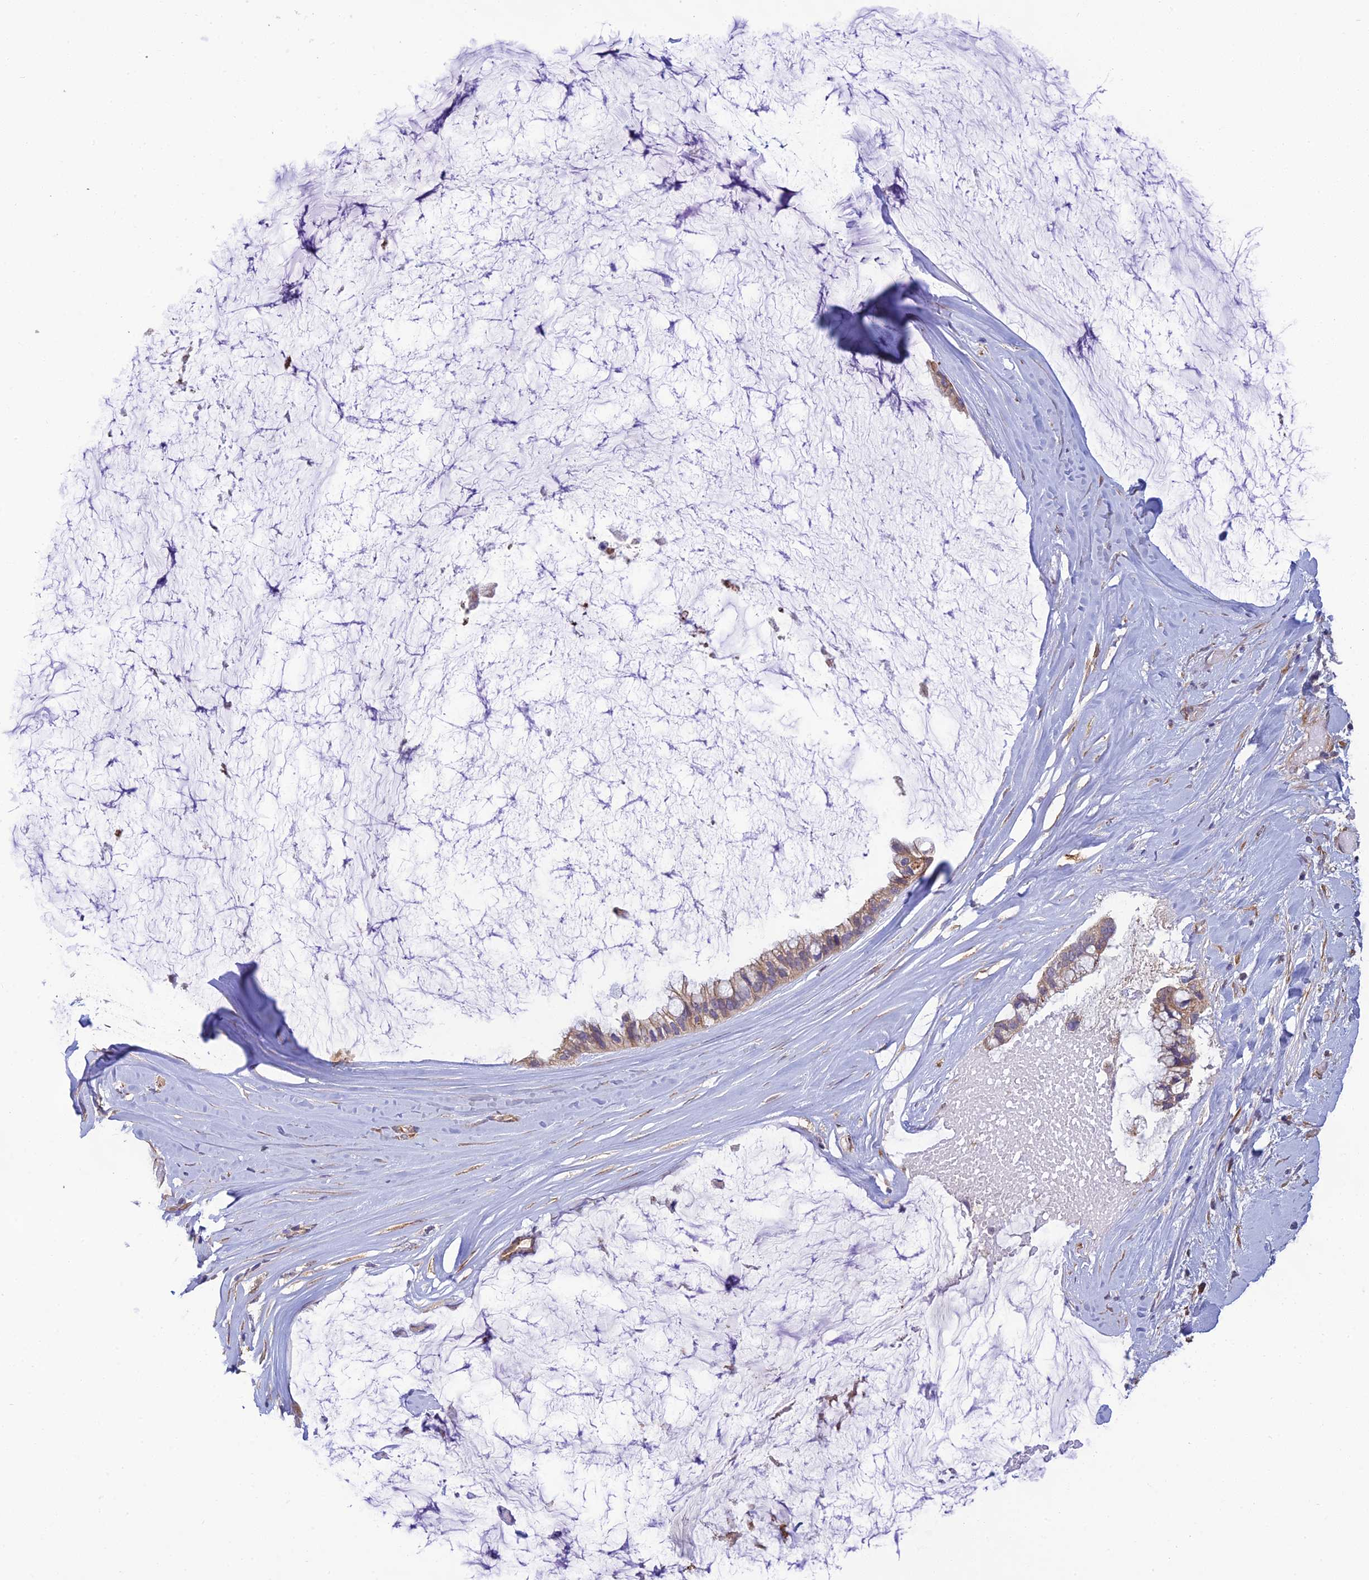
{"staining": {"intensity": "weak", "quantity": ">75%", "location": "cytoplasmic/membranous"}, "tissue": "ovarian cancer", "cell_type": "Tumor cells", "image_type": "cancer", "snomed": [{"axis": "morphology", "description": "Cystadenocarcinoma, mucinous, NOS"}, {"axis": "topography", "description": "Ovary"}], "caption": "Protein analysis of ovarian cancer tissue exhibits weak cytoplasmic/membranous positivity in about >75% of tumor cells. The staining was performed using DAB, with brown indicating positive protein expression. Nuclei are stained blue with hematoxylin.", "gene": "MRNIP", "patient": {"sex": "female", "age": 39}}